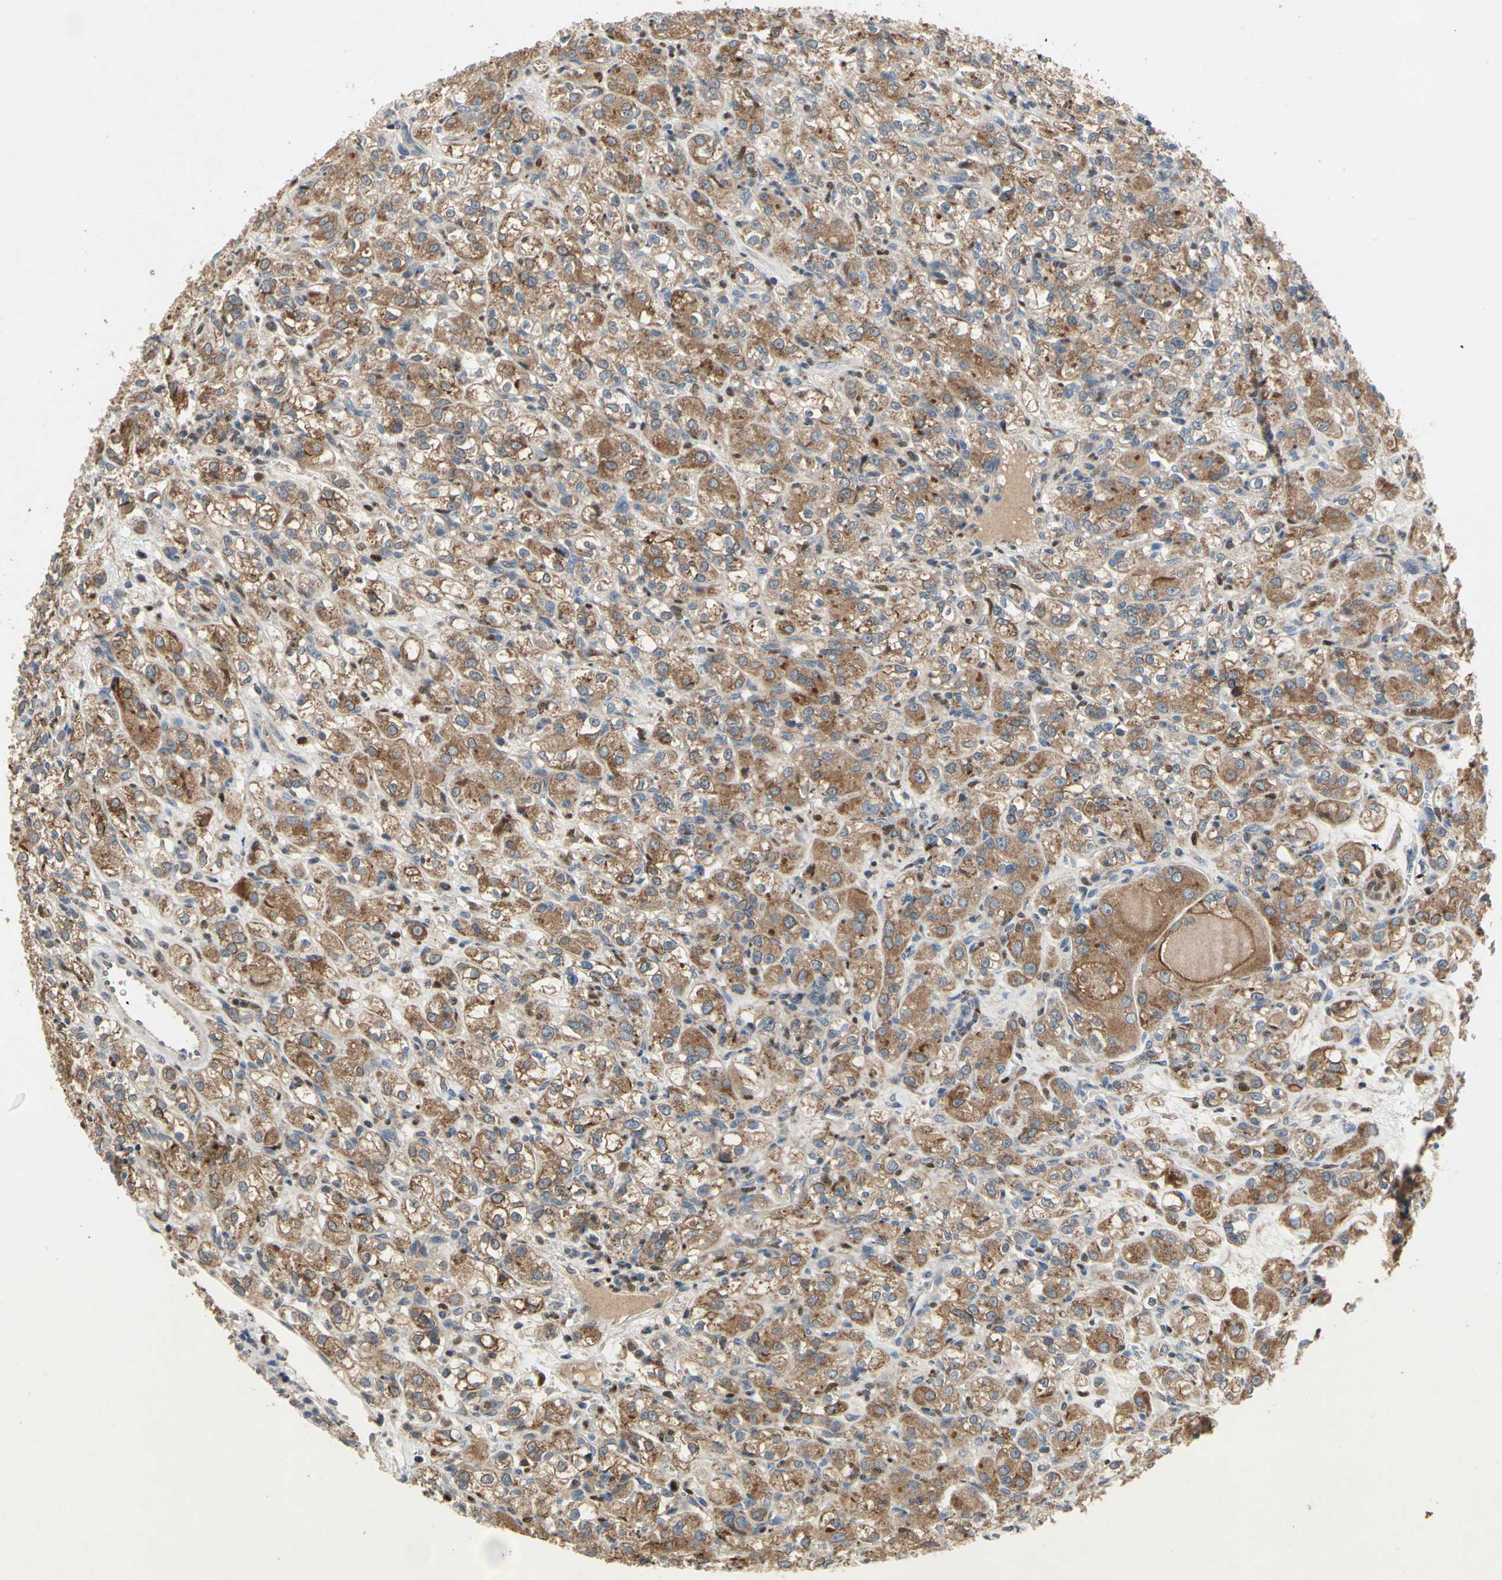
{"staining": {"intensity": "moderate", "quantity": ">75%", "location": "cytoplasmic/membranous"}, "tissue": "renal cancer", "cell_type": "Tumor cells", "image_type": "cancer", "snomed": [{"axis": "morphology", "description": "Normal tissue, NOS"}, {"axis": "morphology", "description": "Adenocarcinoma, NOS"}, {"axis": "topography", "description": "Kidney"}], "caption": "Moderate cytoplasmic/membranous protein positivity is present in about >75% of tumor cells in adenocarcinoma (renal).", "gene": "CGREF1", "patient": {"sex": "male", "age": 61}}